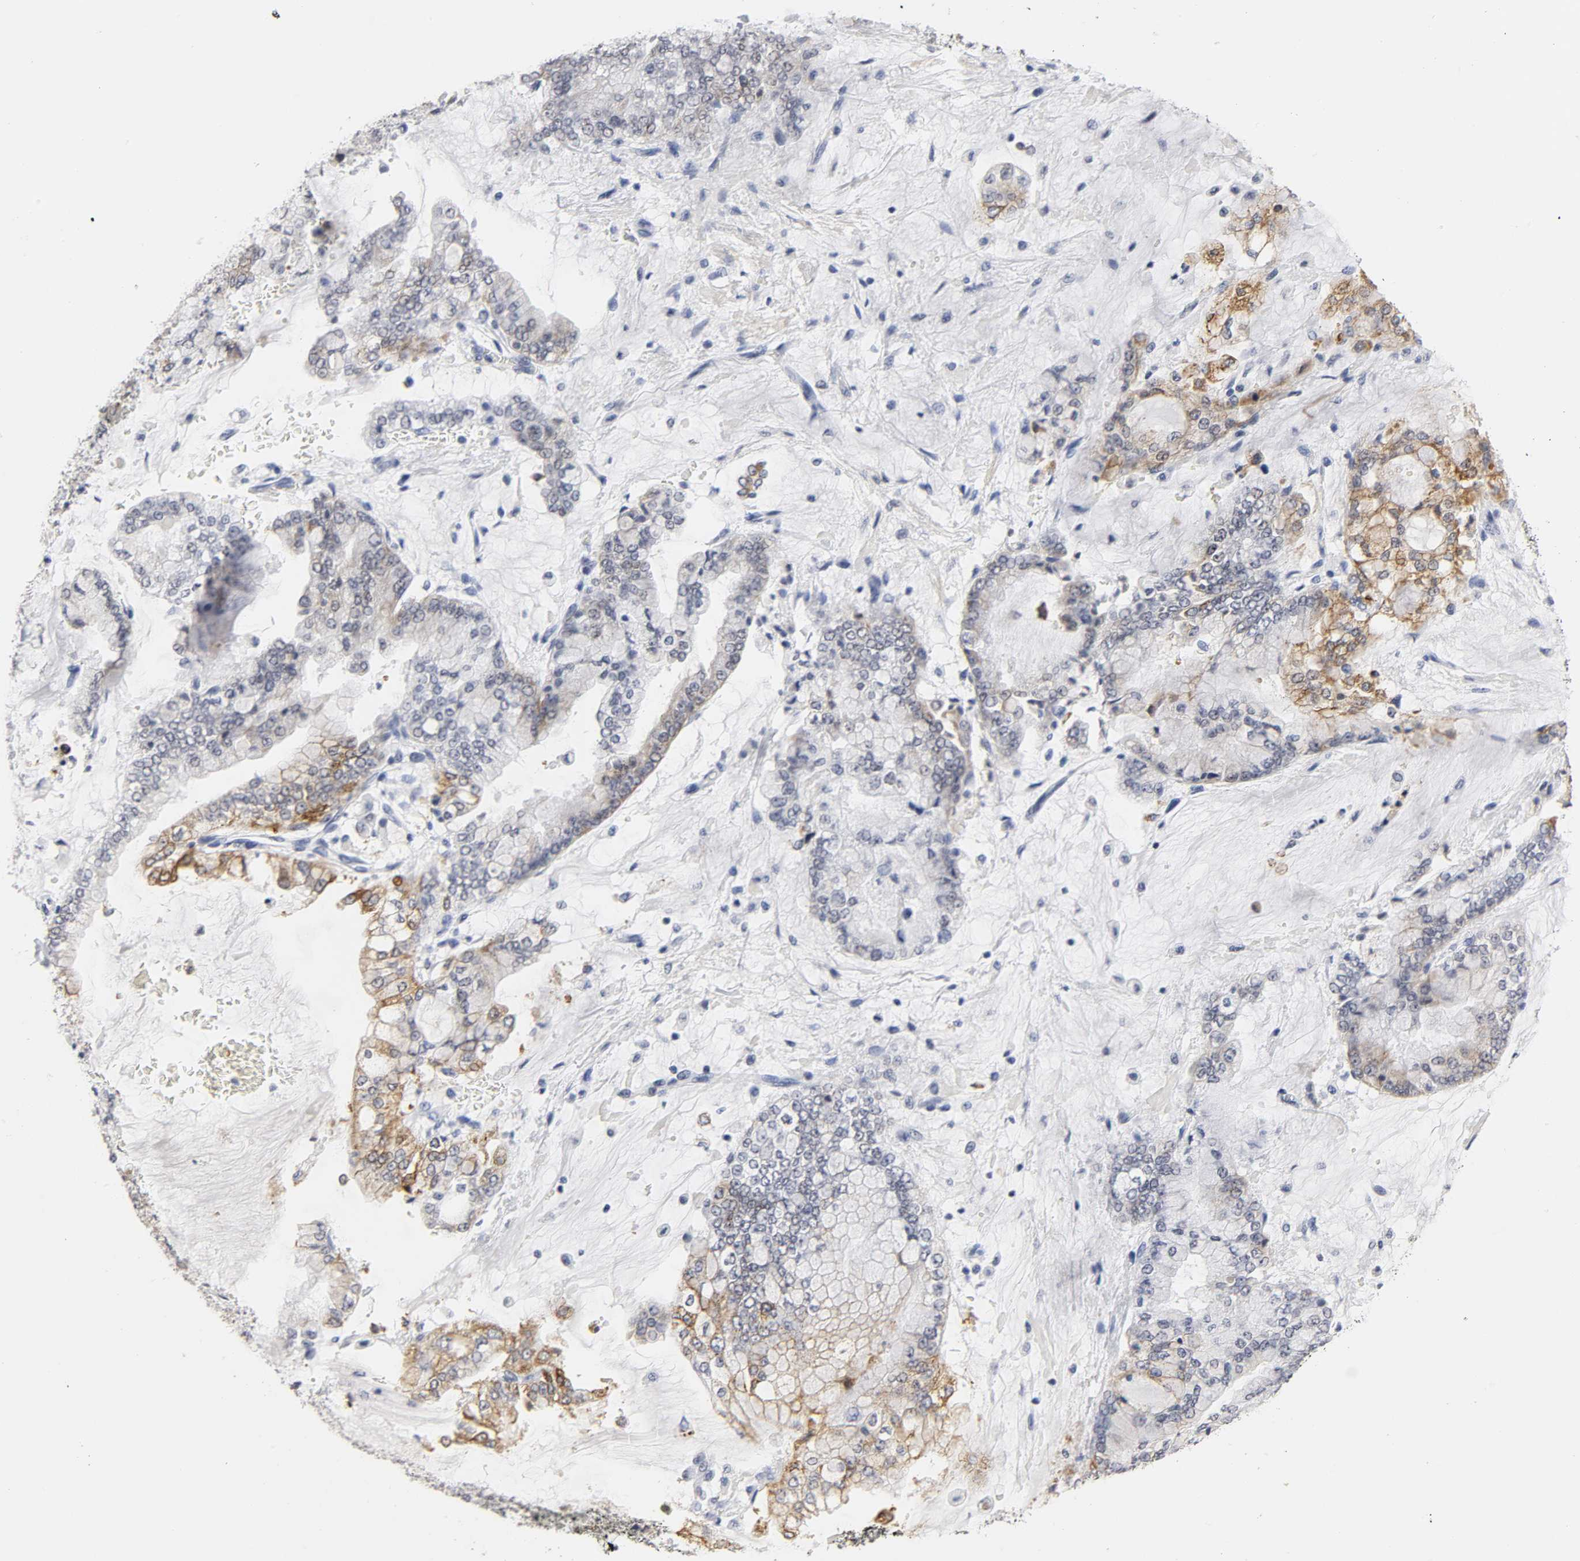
{"staining": {"intensity": "moderate", "quantity": "<25%", "location": "cytoplasmic/membranous"}, "tissue": "stomach cancer", "cell_type": "Tumor cells", "image_type": "cancer", "snomed": [{"axis": "morphology", "description": "Normal tissue, NOS"}, {"axis": "morphology", "description": "Adenocarcinoma, NOS"}, {"axis": "topography", "description": "Stomach, upper"}, {"axis": "topography", "description": "Stomach"}], "caption": "A histopathology image showing moderate cytoplasmic/membranous expression in about <25% of tumor cells in adenocarcinoma (stomach), as visualized by brown immunohistochemical staining.", "gene": "GRHL2", "patient": {"sex": "male", "age": 76}}